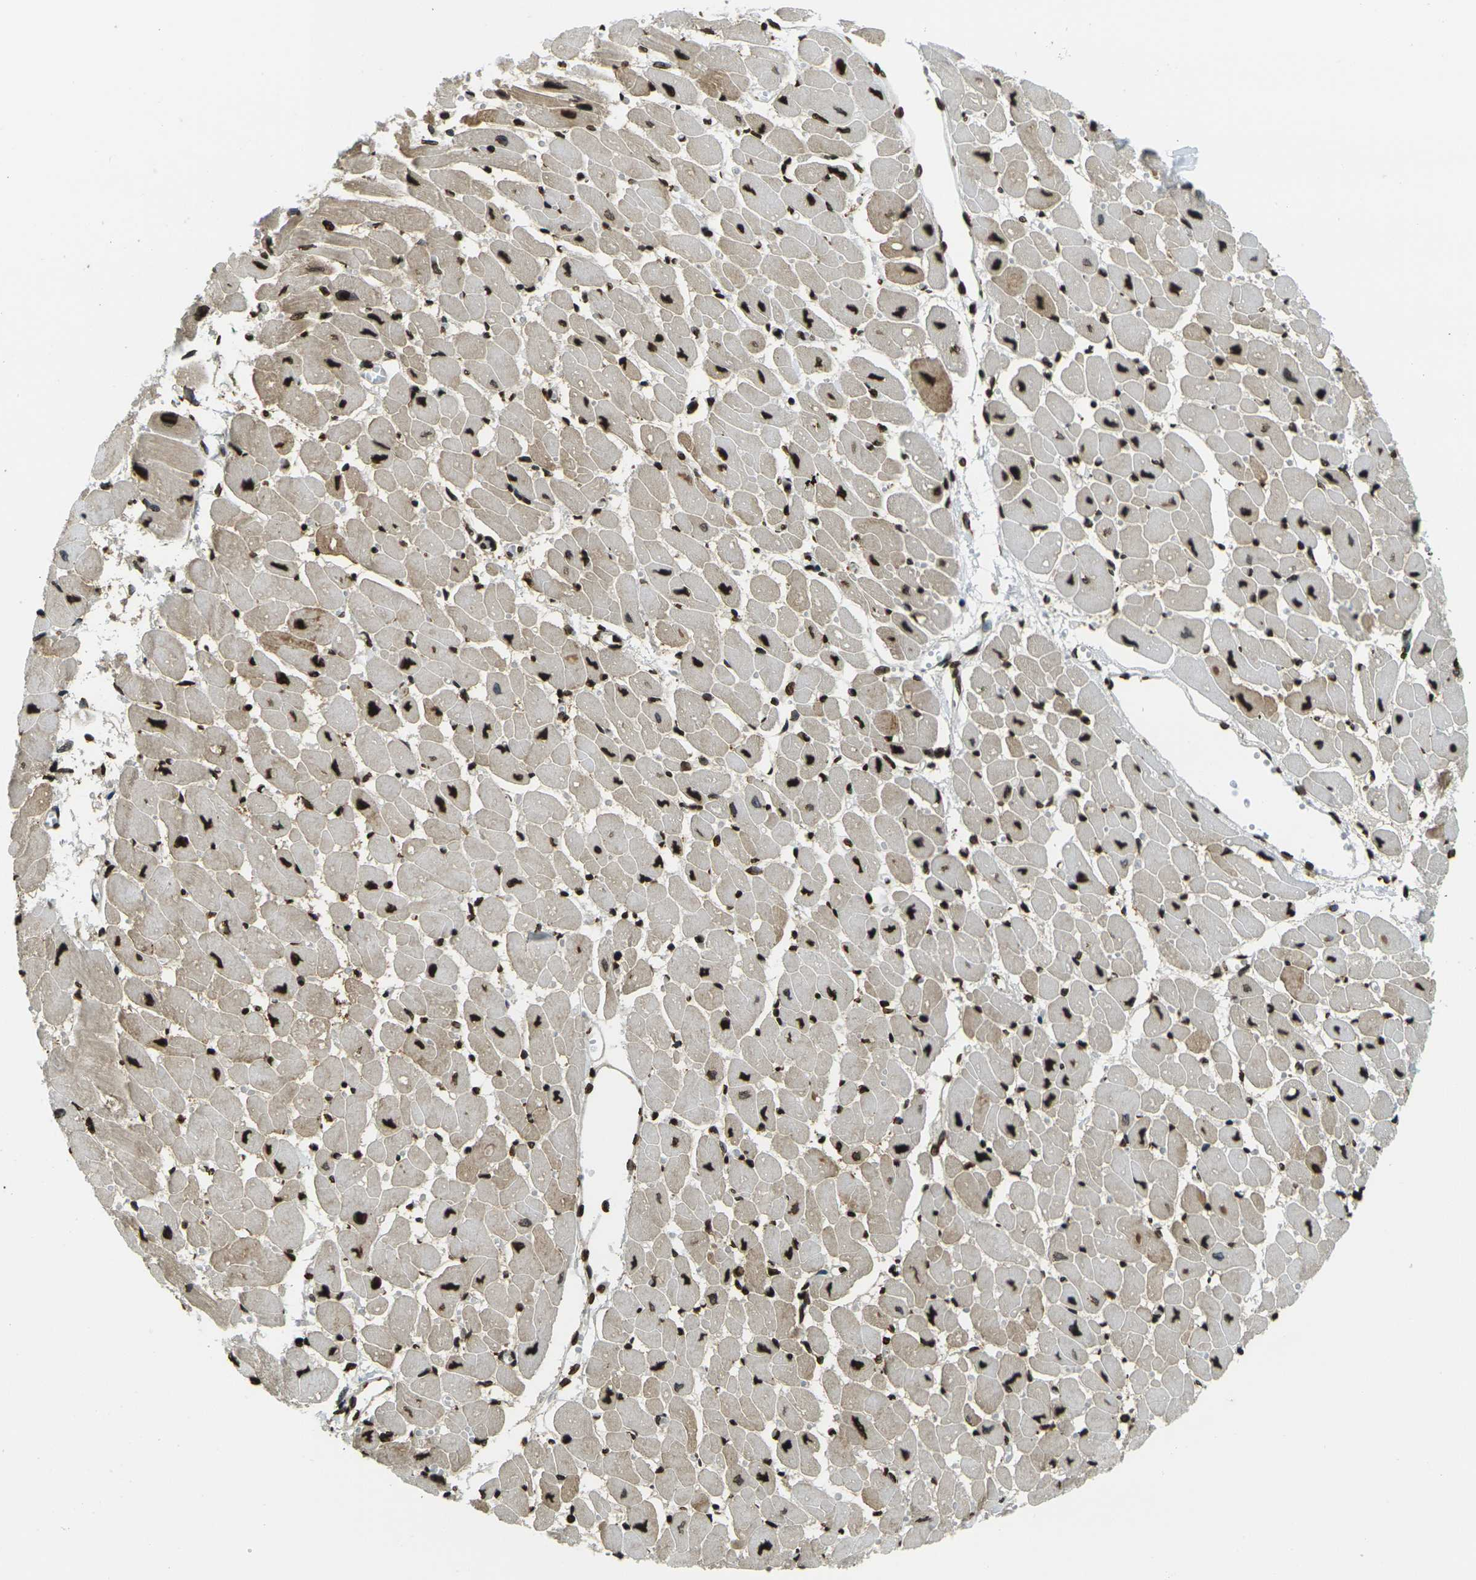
{"staining": {"intensity": "strong", "quantity": ">75%", "location": "nuclear"}, "tissue": "heart muscle", "cell_type": "Cardiomyocytes", "image_type": "normal", "snomed": [{"axis": "morphology", "description": "Normal tissue, NOS"}, {"axis": "topography", "description": "Heart"}], "caption": "Strong nuclear expression for a protein is seen in approximately >75% of cardiomyocytes of benign heart muscle using IHC.", "gene": "H1", "patient": {"sex": "female", "age": 54}}